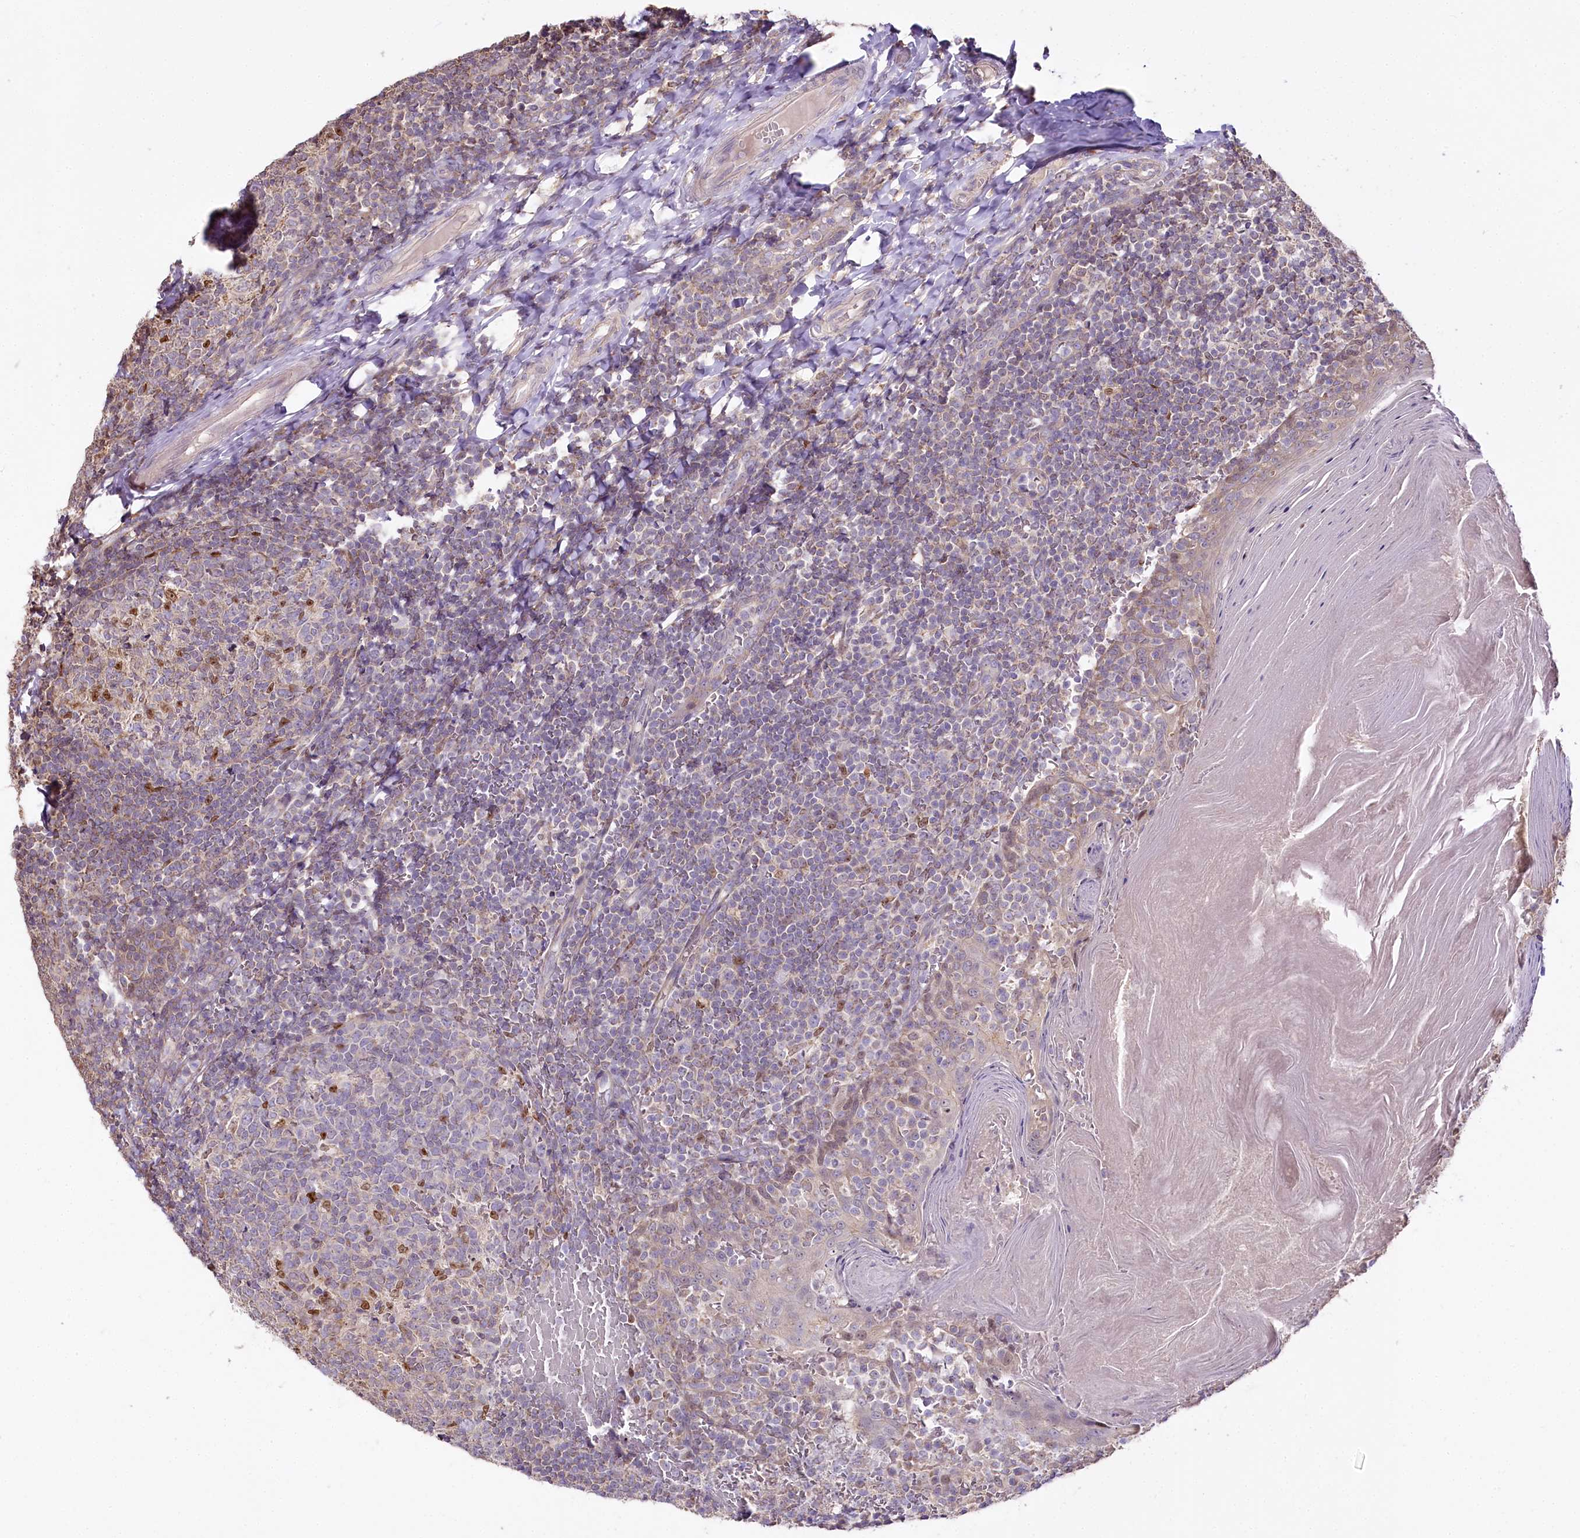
{"staining": {"intensity": "moderate", "quantity": "<25%", "location": "nuclear"}, "tissue": "tonsil", "cell_type": "Germinal center cells", "image_type": "normal", "snomed": [{"axis": "morphology", "description": "Normal tissue, NOS"}, {"axis": "topography", "description": "Tonsil"}], "caption": "Tonsil stained with IHC demonstrates moderate nuclear expression in about <25% of germinal center cells. (DAB IHC, brown staining for protein, blue staining for nuclei).", "gene": "ZNF226", "patient": {"sex": "female", "age": 19}}